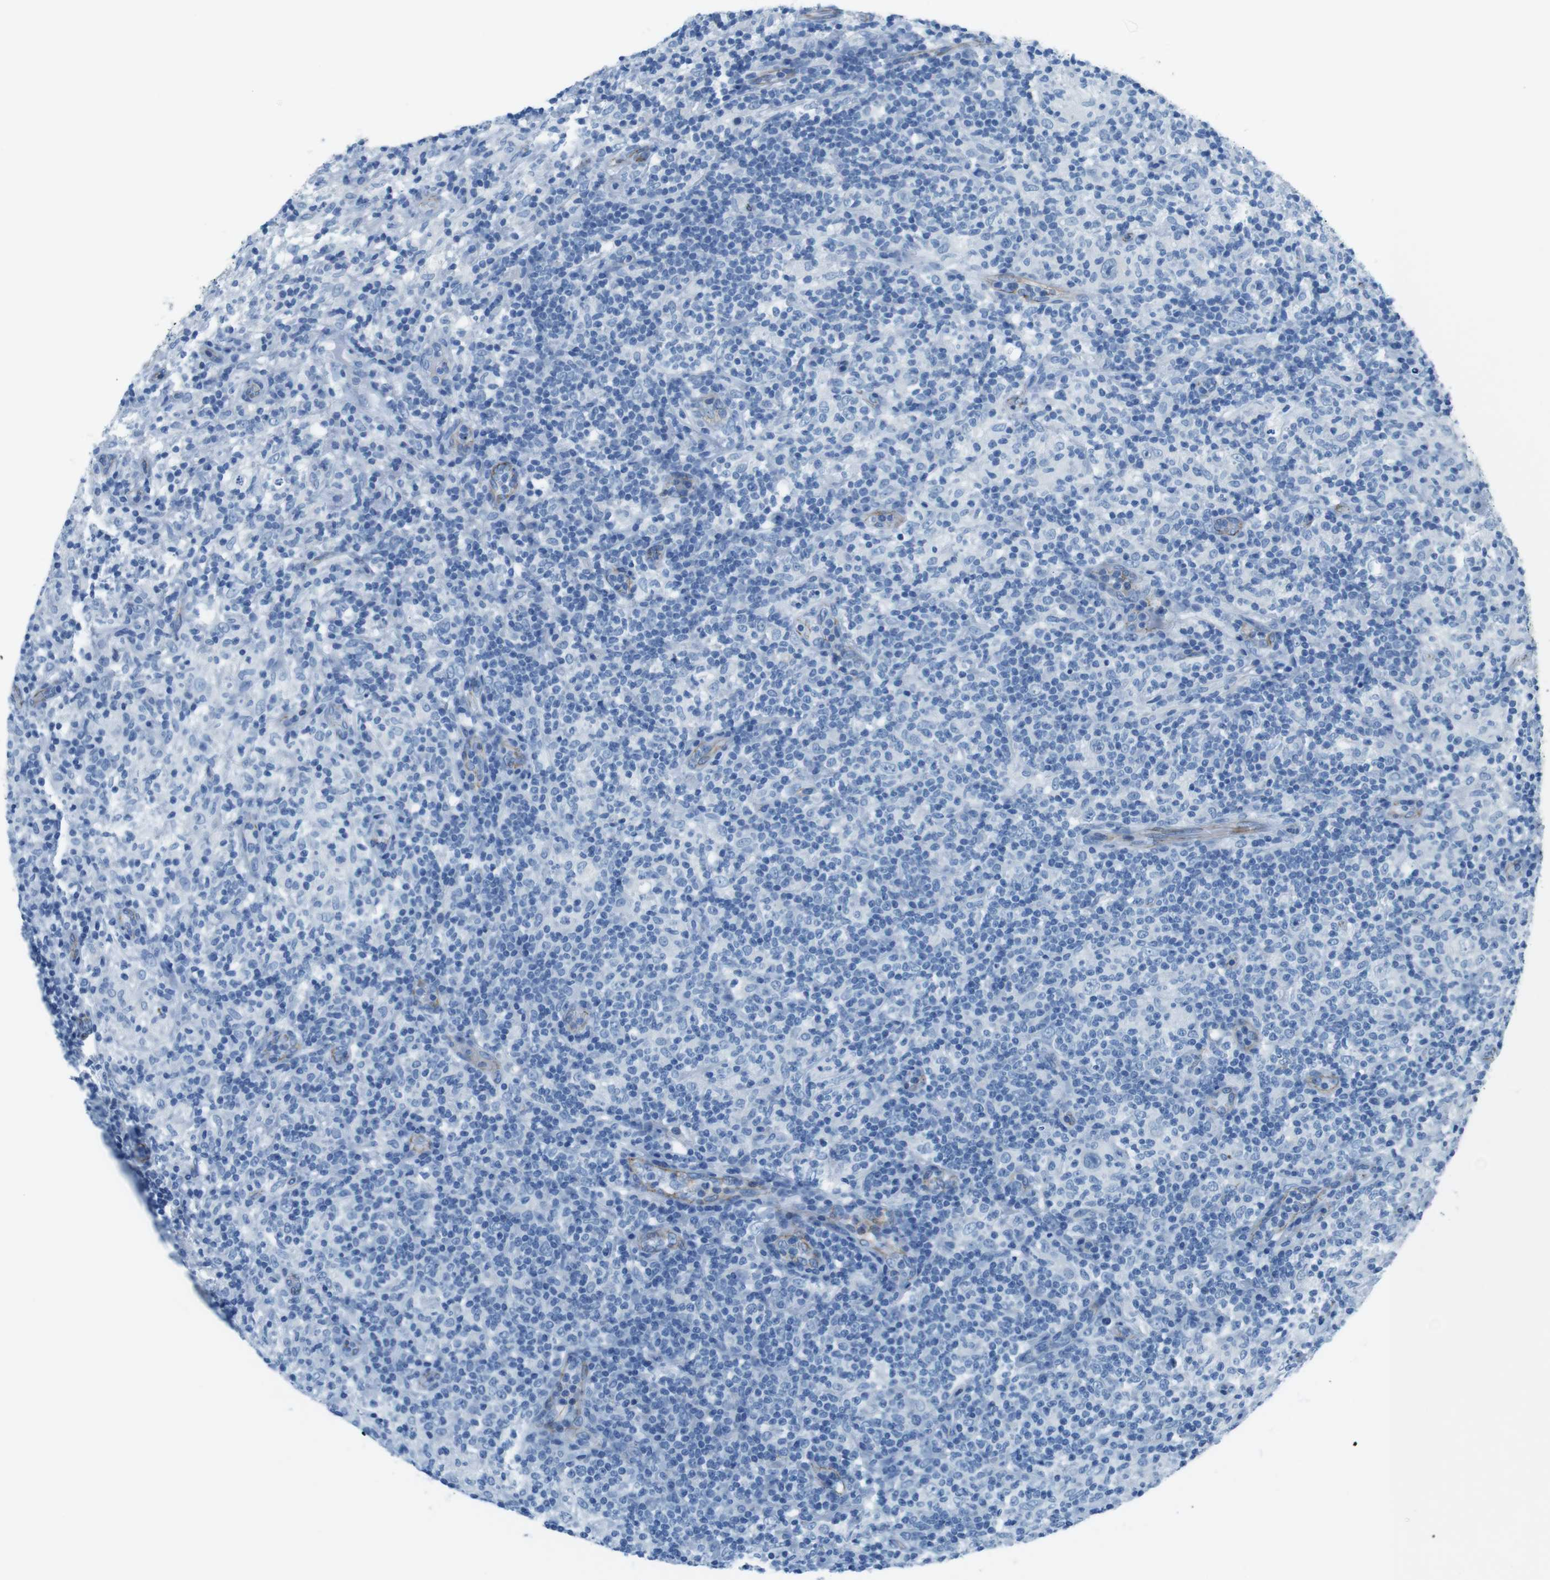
{"staining": {"intensity": "negative", "quantity": "none", "location": "none"}, "tissue": "lymphoma", "cell_type": "Tumor cells", "image_type": "cancer", "snomed": [{"axis": "morphology", "description": "Hodgkin's disease, NOS"}, {"axis": "topography", "description": "Lymph node"}], "caption": "This is an immunohistochemistry (IHC) photomicrograph of lymphoma. There is no expression in tumor cells.", "gene": "SLC6A6", "patient": {"sex": "male", "age": 70}}